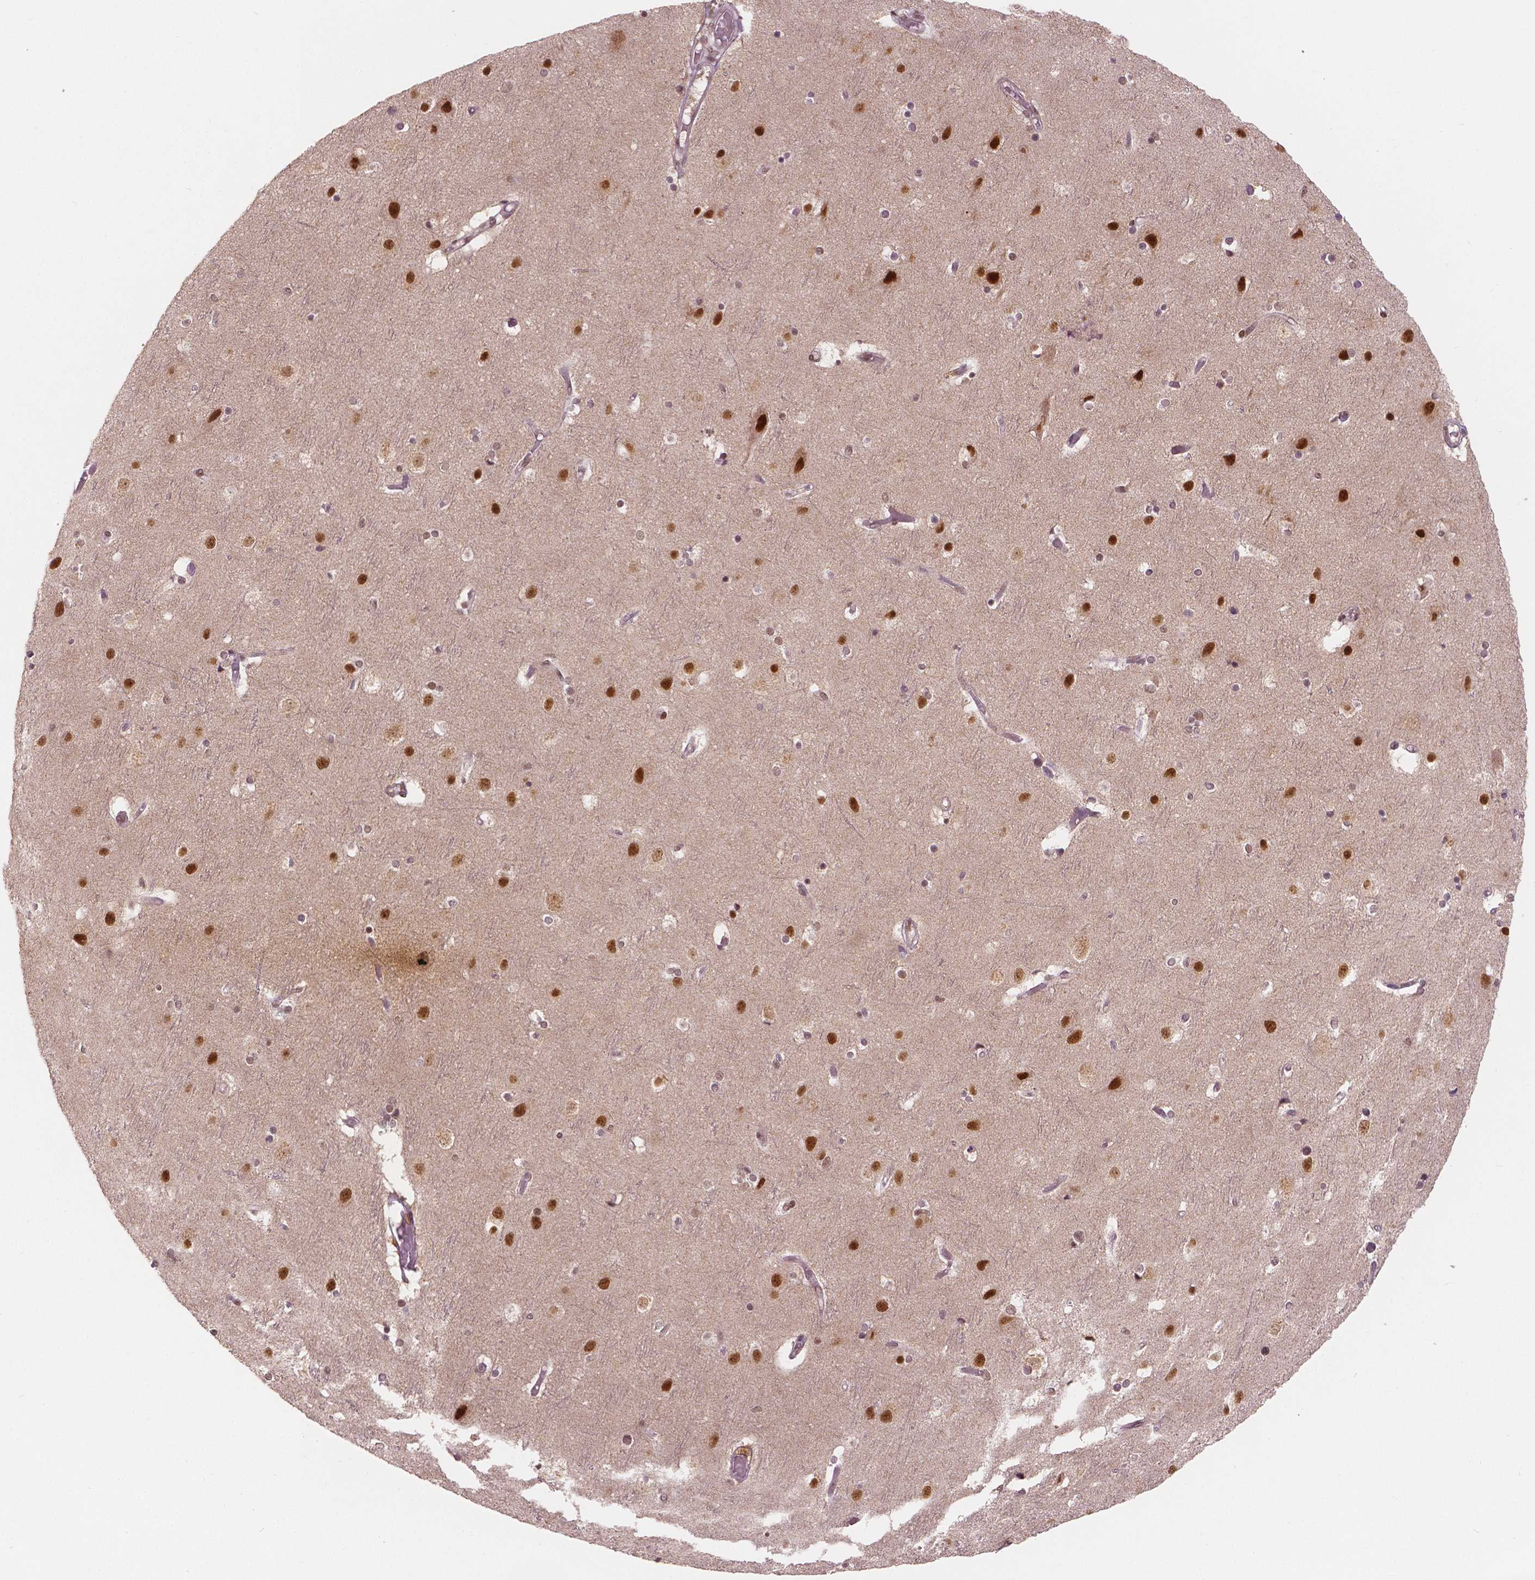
{"staining": {"intensity": "negative", "quantity": "none", "location": "none"}, "tissue": "cerebral cortex", "cell_type": "Endothelial cells", "image_type": "normal", "snomed": [{"axis": "morphology", "description": "Normal tissue, NOS"}, {"axis": "topography", "description": "Cerebral cortex"}], "caption": "IHC photomicrograph of normal human cerebral cortex stained for a protein (brown), which demonstrates no staining in endothelial cells.", "gene": "NSD2", "patient": {"sex": "female", "age": 52}}